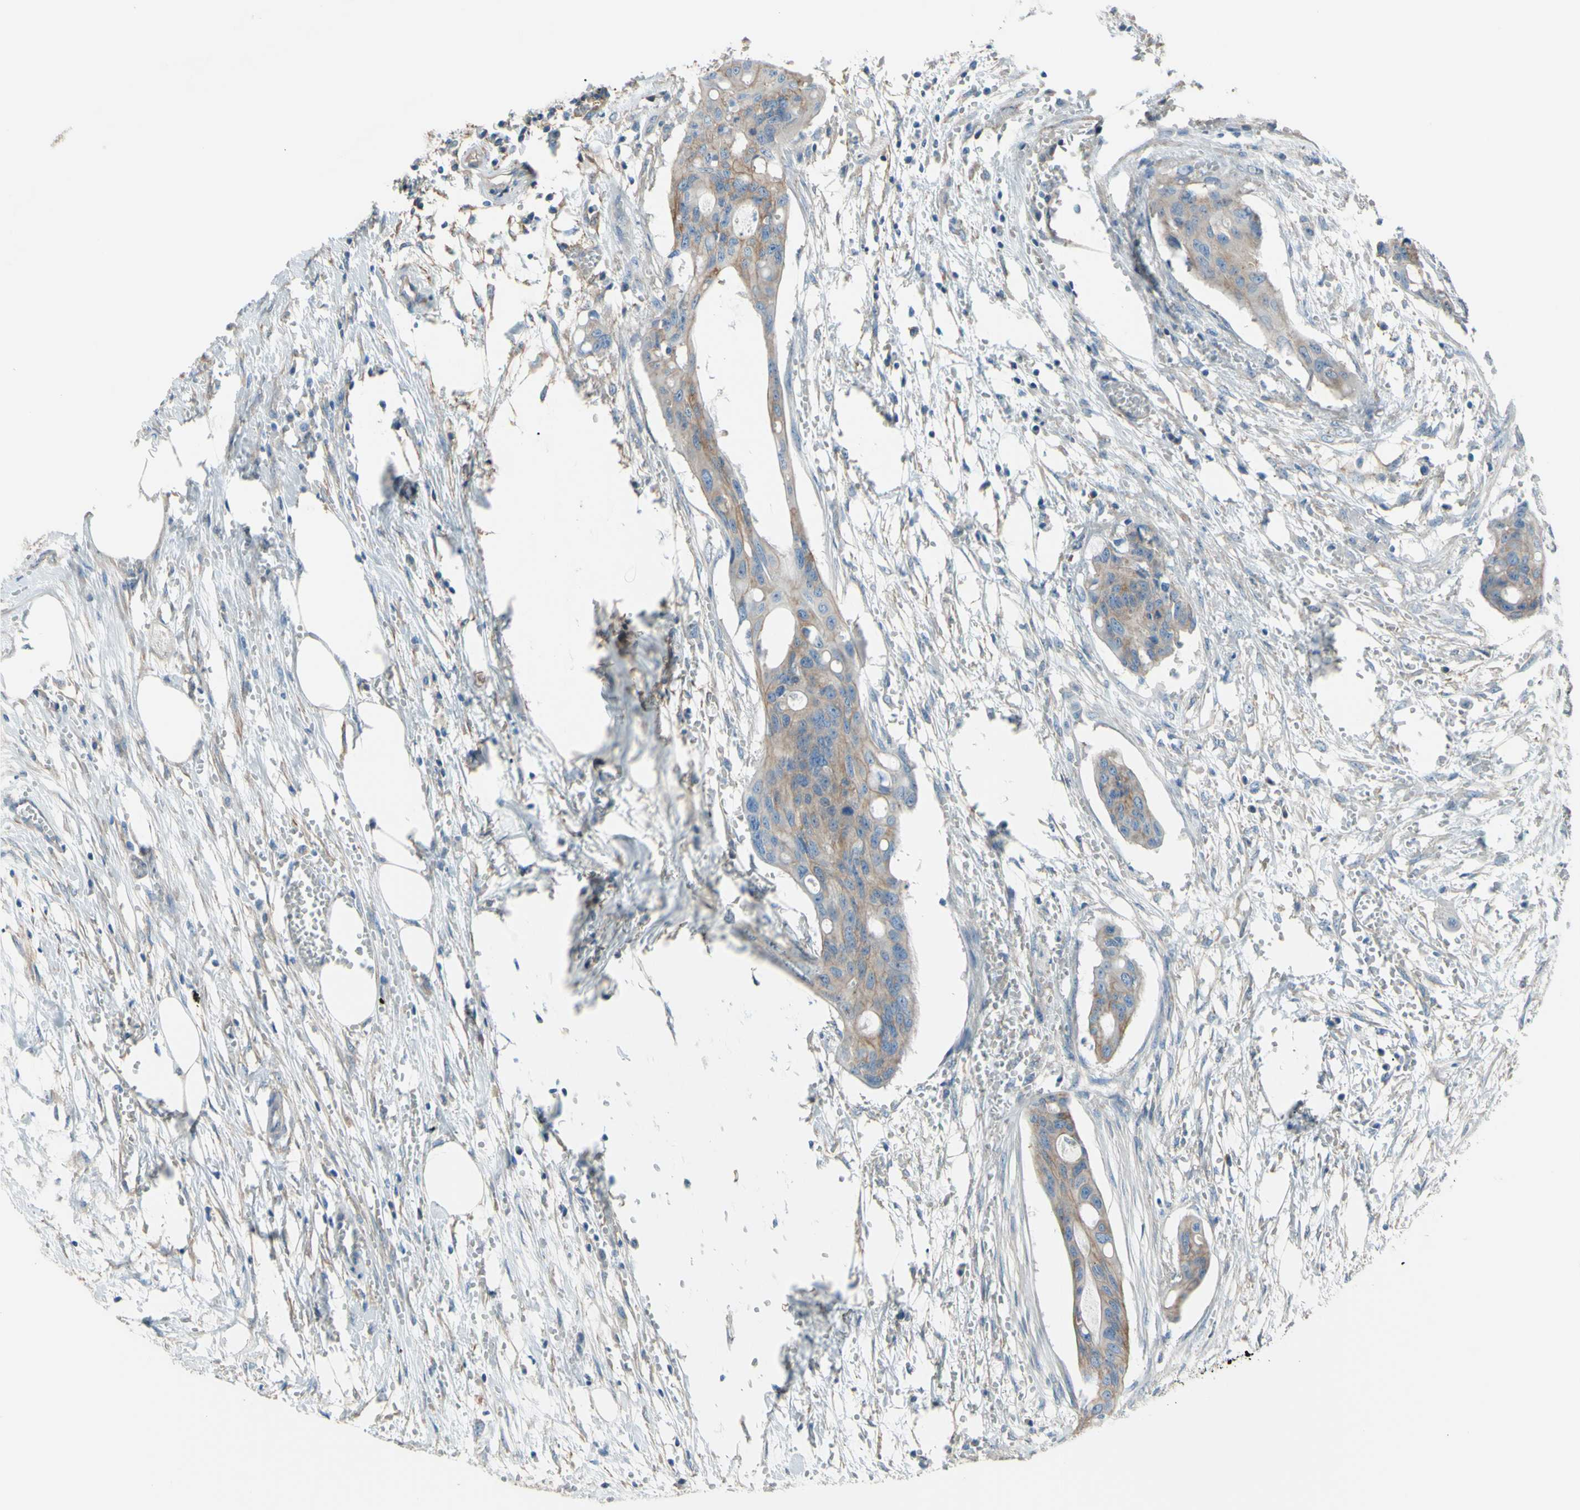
{"staining": {"intensity": "moderate", "quantity": ">75%", "location": "cytoplasmic/membranous"}, "tissue": "colorectal cancer", "cell_type": "Tumor cells", "image_type": "cancer", "snomed": [{"axis": "morphology", "description": "Adenocarcinoma, NOS"}, {"axis": "topography", "description": "Colon"}], "caption": "Colorectal adenocarcinoma was stained to show a protein in brown. There is medium levels of moderate cytoplasmic/membranous staining in about >75% of tumor cells. (DAB (3,3'-diaminobenzidine) IHC, brown staining for protein, blue staining for nuclei).", "gene": "ADD1", "patient": {"sex": "female", "age": 57}}